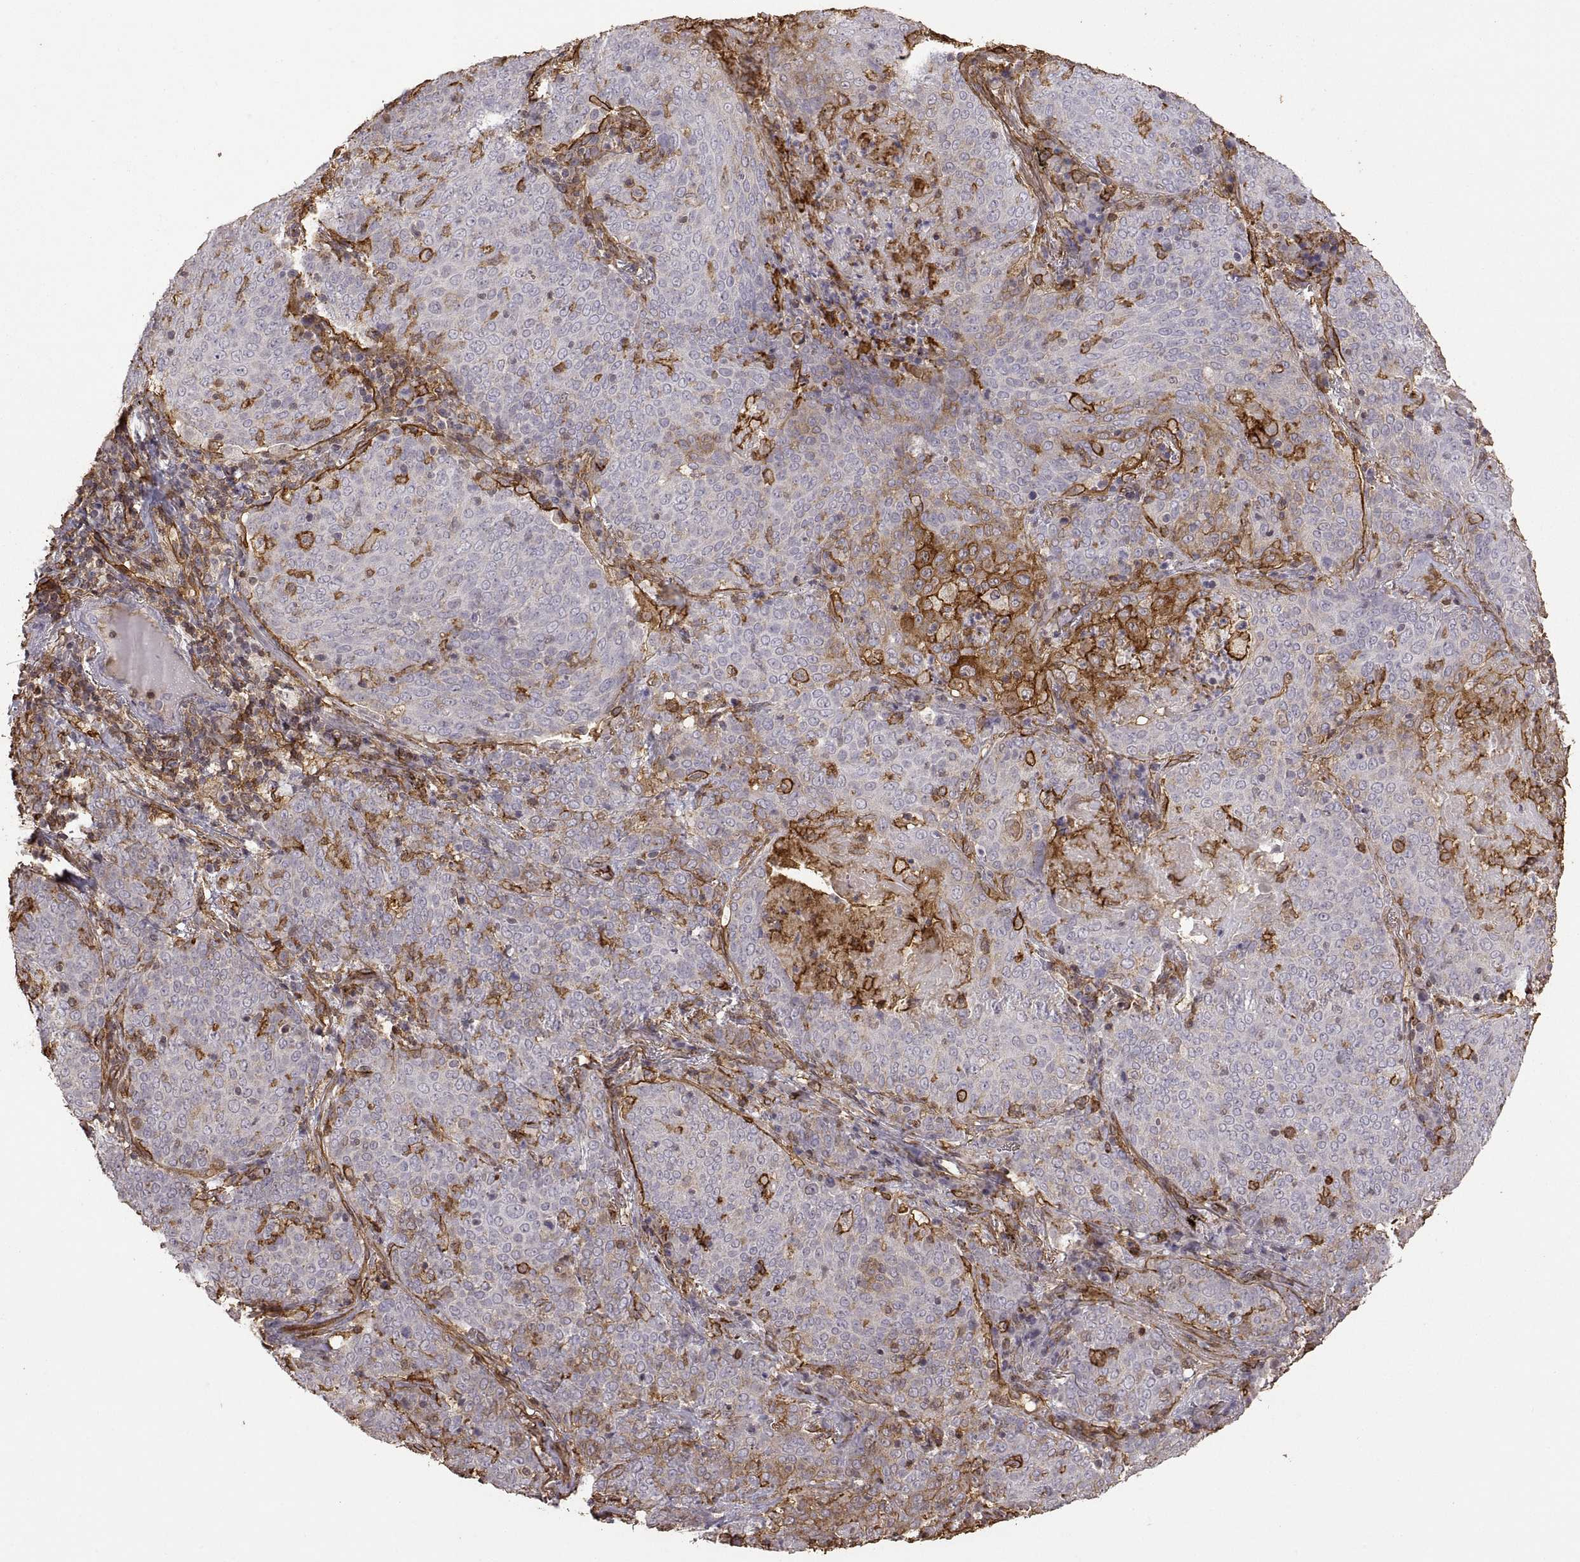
{"staining": {"intensity": "moderate", "quantity": "<25%", "location": "cytoplasmic/membranous"}, "tissue": "lung cancer", "cell_type": "Tumor cells", "image_type": "cancer", "snomed": [{"axis": "morphology", "description": "Squamous cell carcinoma, NOS"}, {"axis": "topography", "description": "Lung"}], "caption": "Lung cancer stained with a brown dye displays moderate cytoplasmic/membranous positive expression in about <25% of tumor cells.", "gene": "S100A10", "patient": {"sex": "male", "age": 82}}